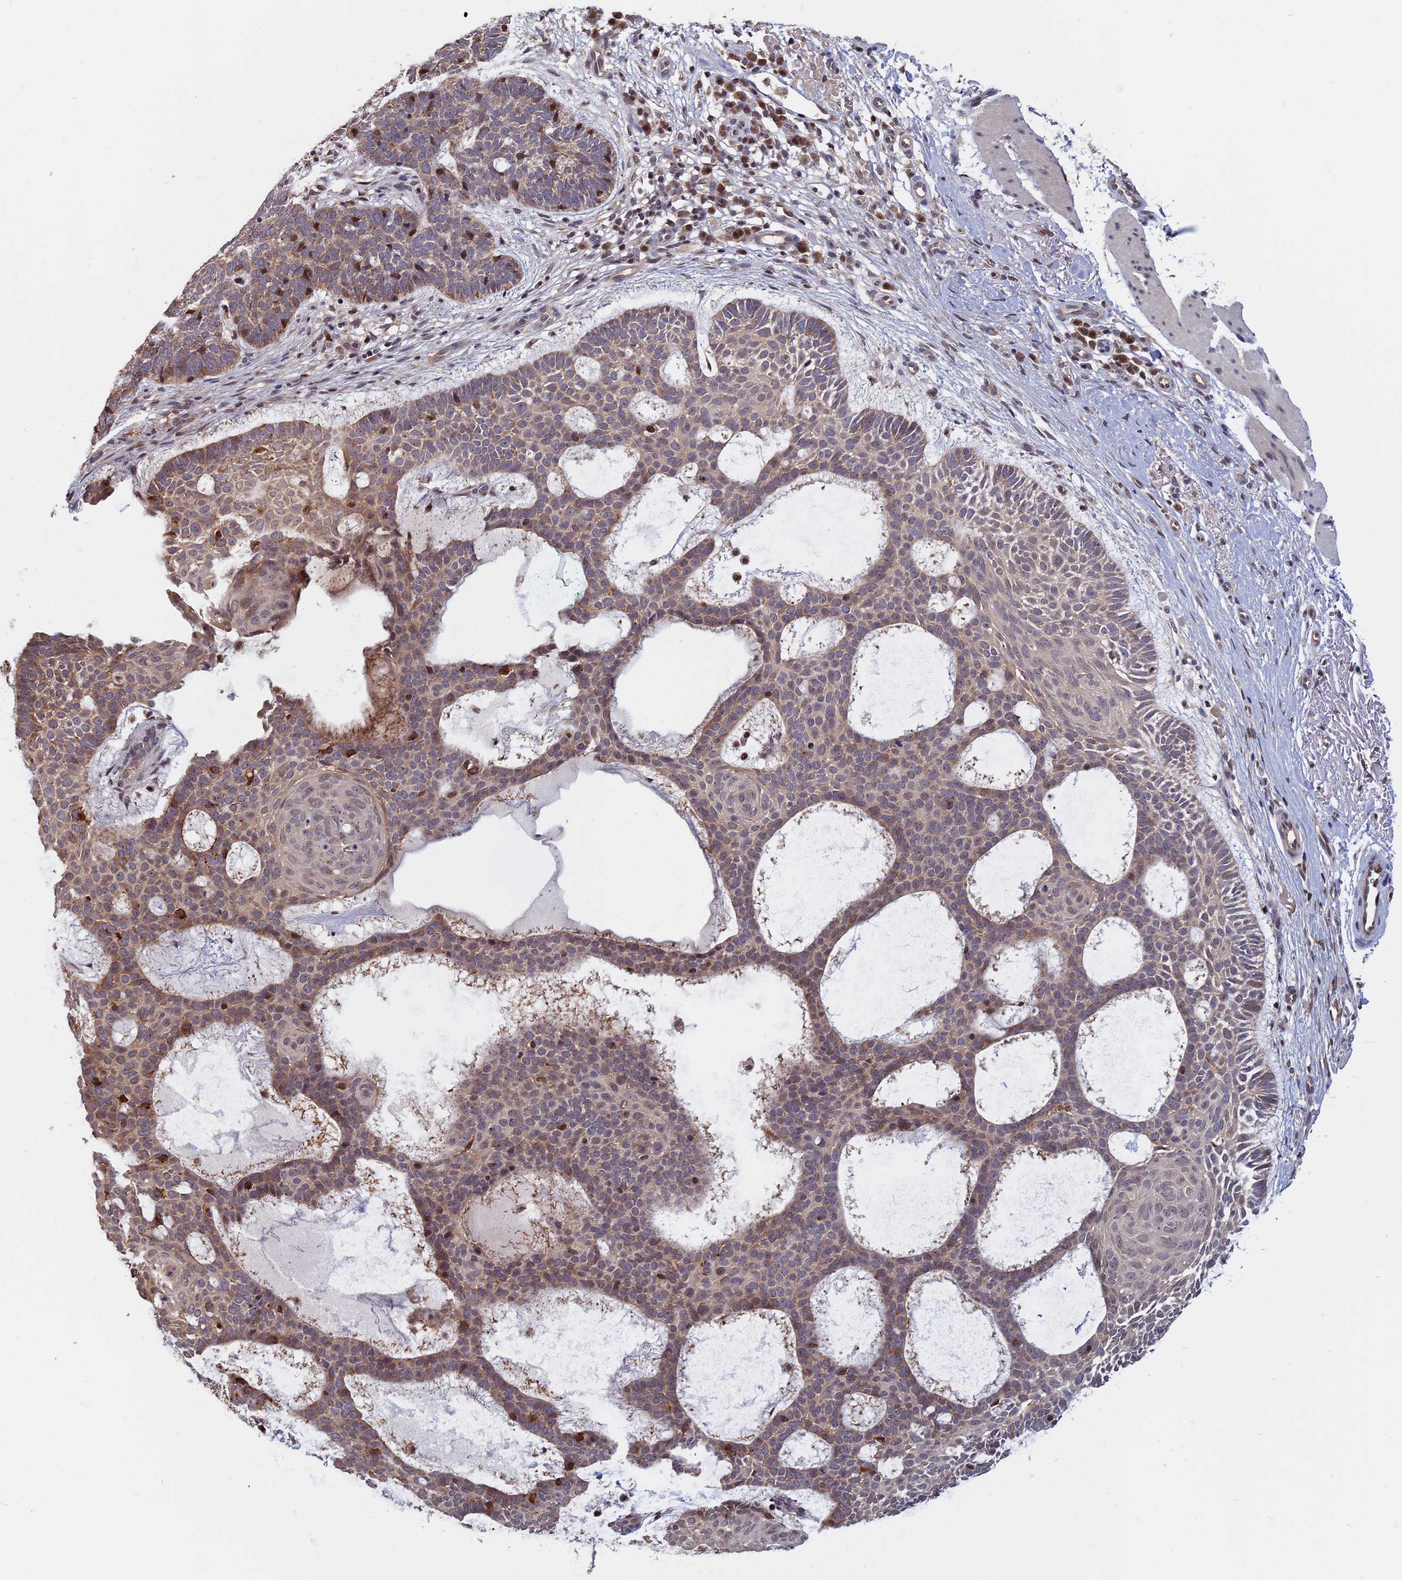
{"staining": {"intensity": "weak", "quantity": "25%-75%", "location": "cytoplasmic/membranous"}, "tissue": "skin cancer", "cell_type": "Tumor cells", "image_type": "cancer", "snomed": [{"axis": "morphology", "description": "Basal cell carcinoma"}, {"axis": "topography", "description": "Skin"}], "caption": "Weak cytoplasmic/membranous positivity is seen in about 25%-75% of tumor cells in skin basal cell carcinoma.", "gene": "CCDC113", "patient": {"sex": "male", "age": 85}}